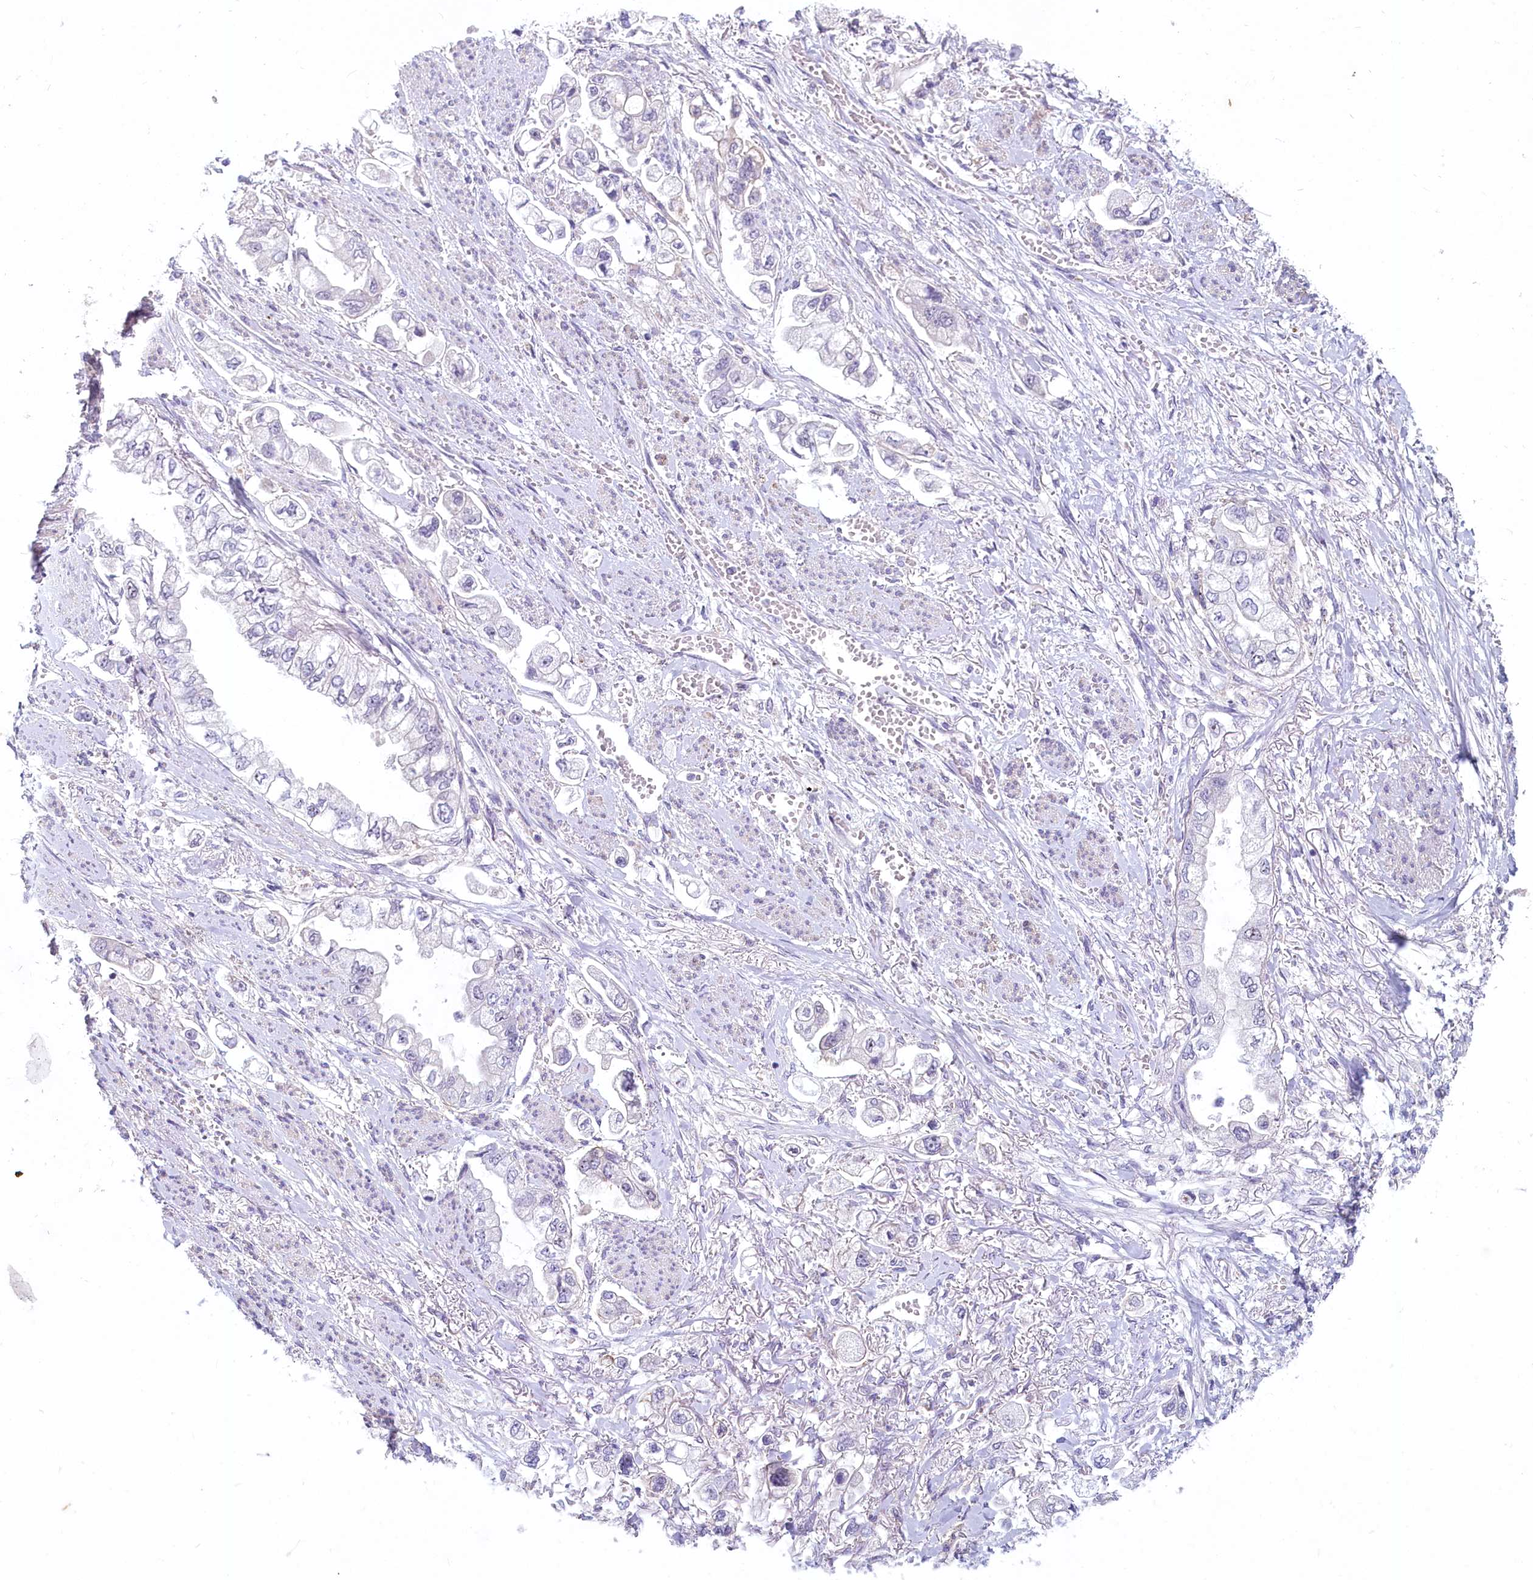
{"staining": {"intensity": "negative", "quantity": "none", "location": "none"}, "tissue": "stomach cancer", "cell_type": "Tumor cells", "image_type": "cancer", "snomed": [{"axis": "morphology", "description": "Adenocarcinoma, NOS"}, {"axis": "topography", "description": "Stomach"}], "caption": "Photomicrograph shows no protein staining in tumor cells of stomach adenocarcinoma tissue.", "gene": "PROCR", "patient": {"sex": "male", "age": 62}}